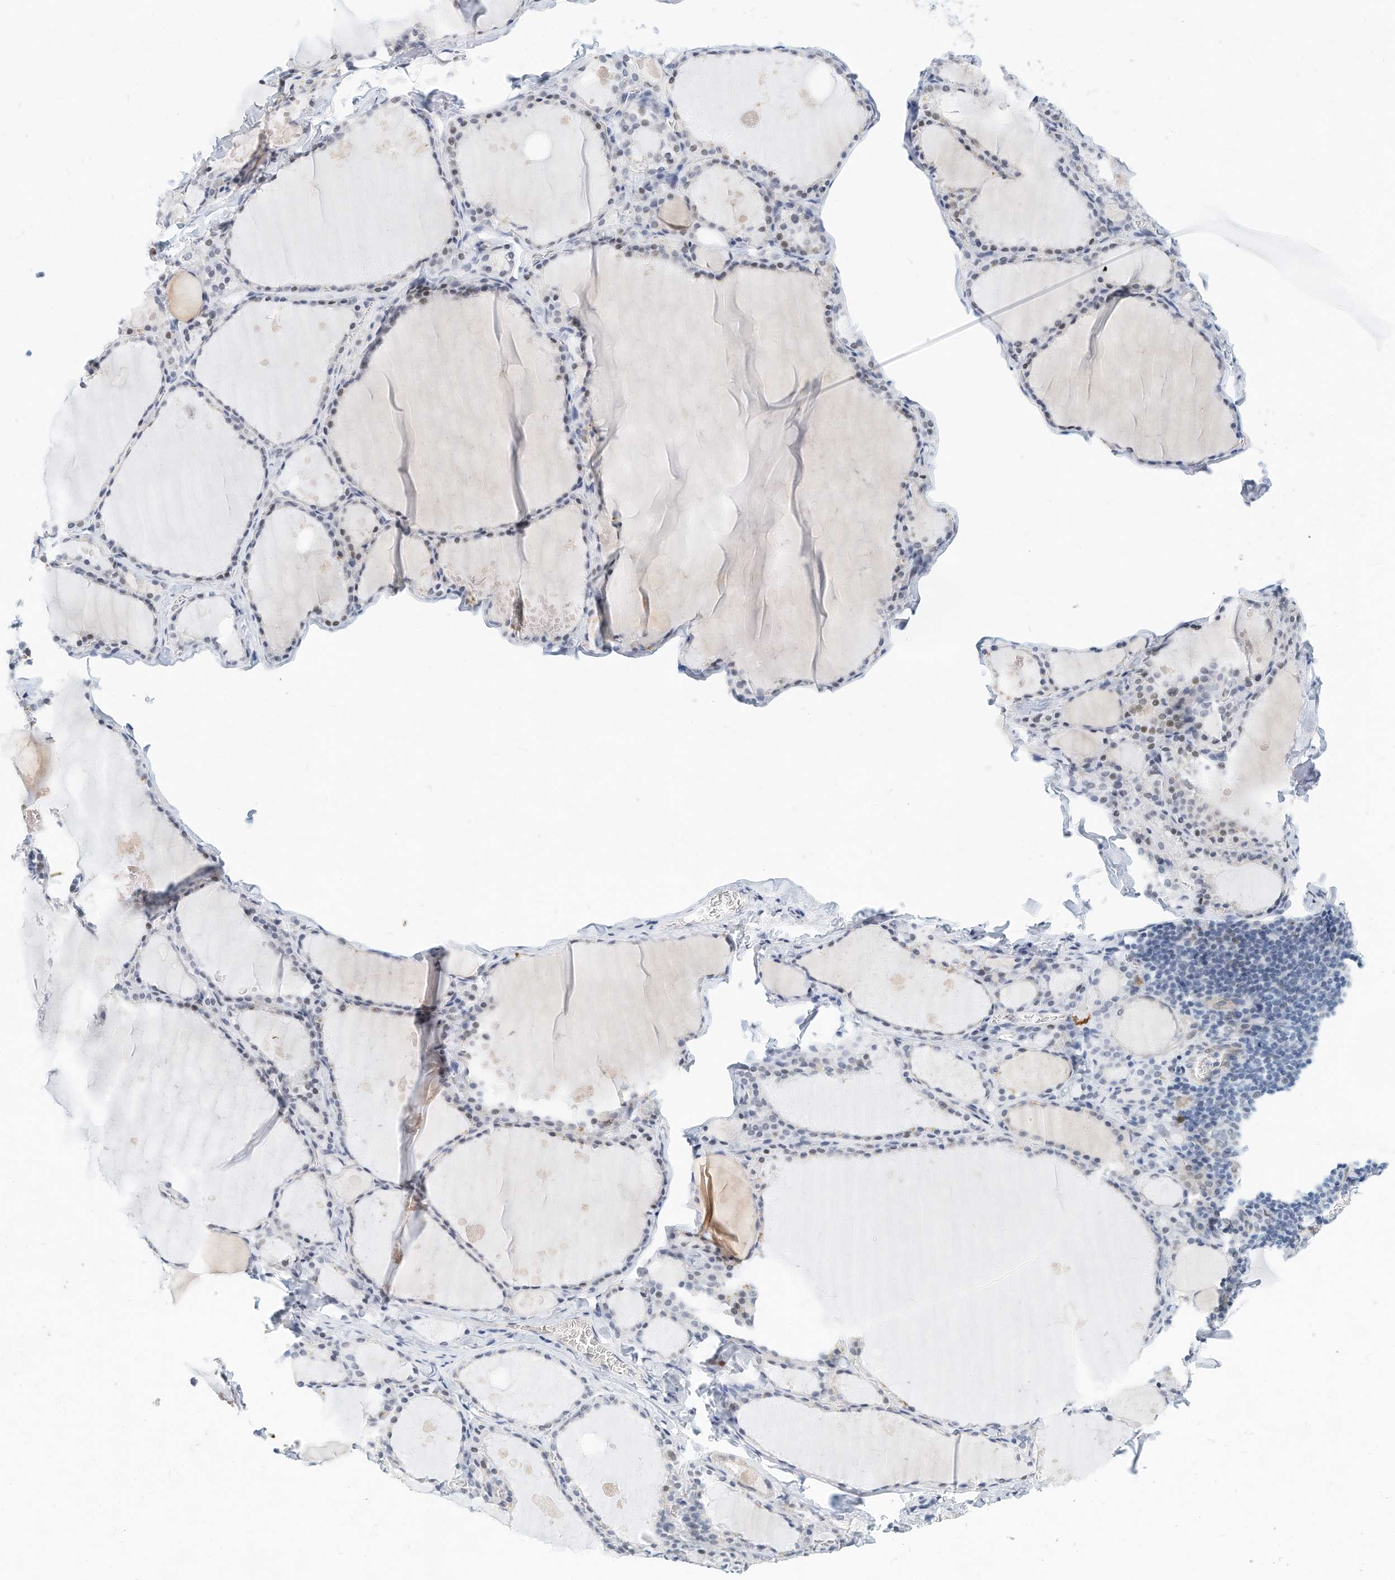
{"staining": {"intensity": "negative", "quantity": "none", "location": "none"}, "tissue": "thyroid gland", "cell_type": "Glandular cells", "image_type": "normal", "snomed": [{"axis": "morphology", "description": "Normal tissue, NOS"}, {"axis": "topography", "description": "Thyroid gland"}], "caption": "IHC image of normal thyroid gland: thyroid gland stained with DAB demonstrates no significant protein positivity in glandular cells.", "gene": "ARHGAP28", "patient": {"sex": "male", "age": 56}}